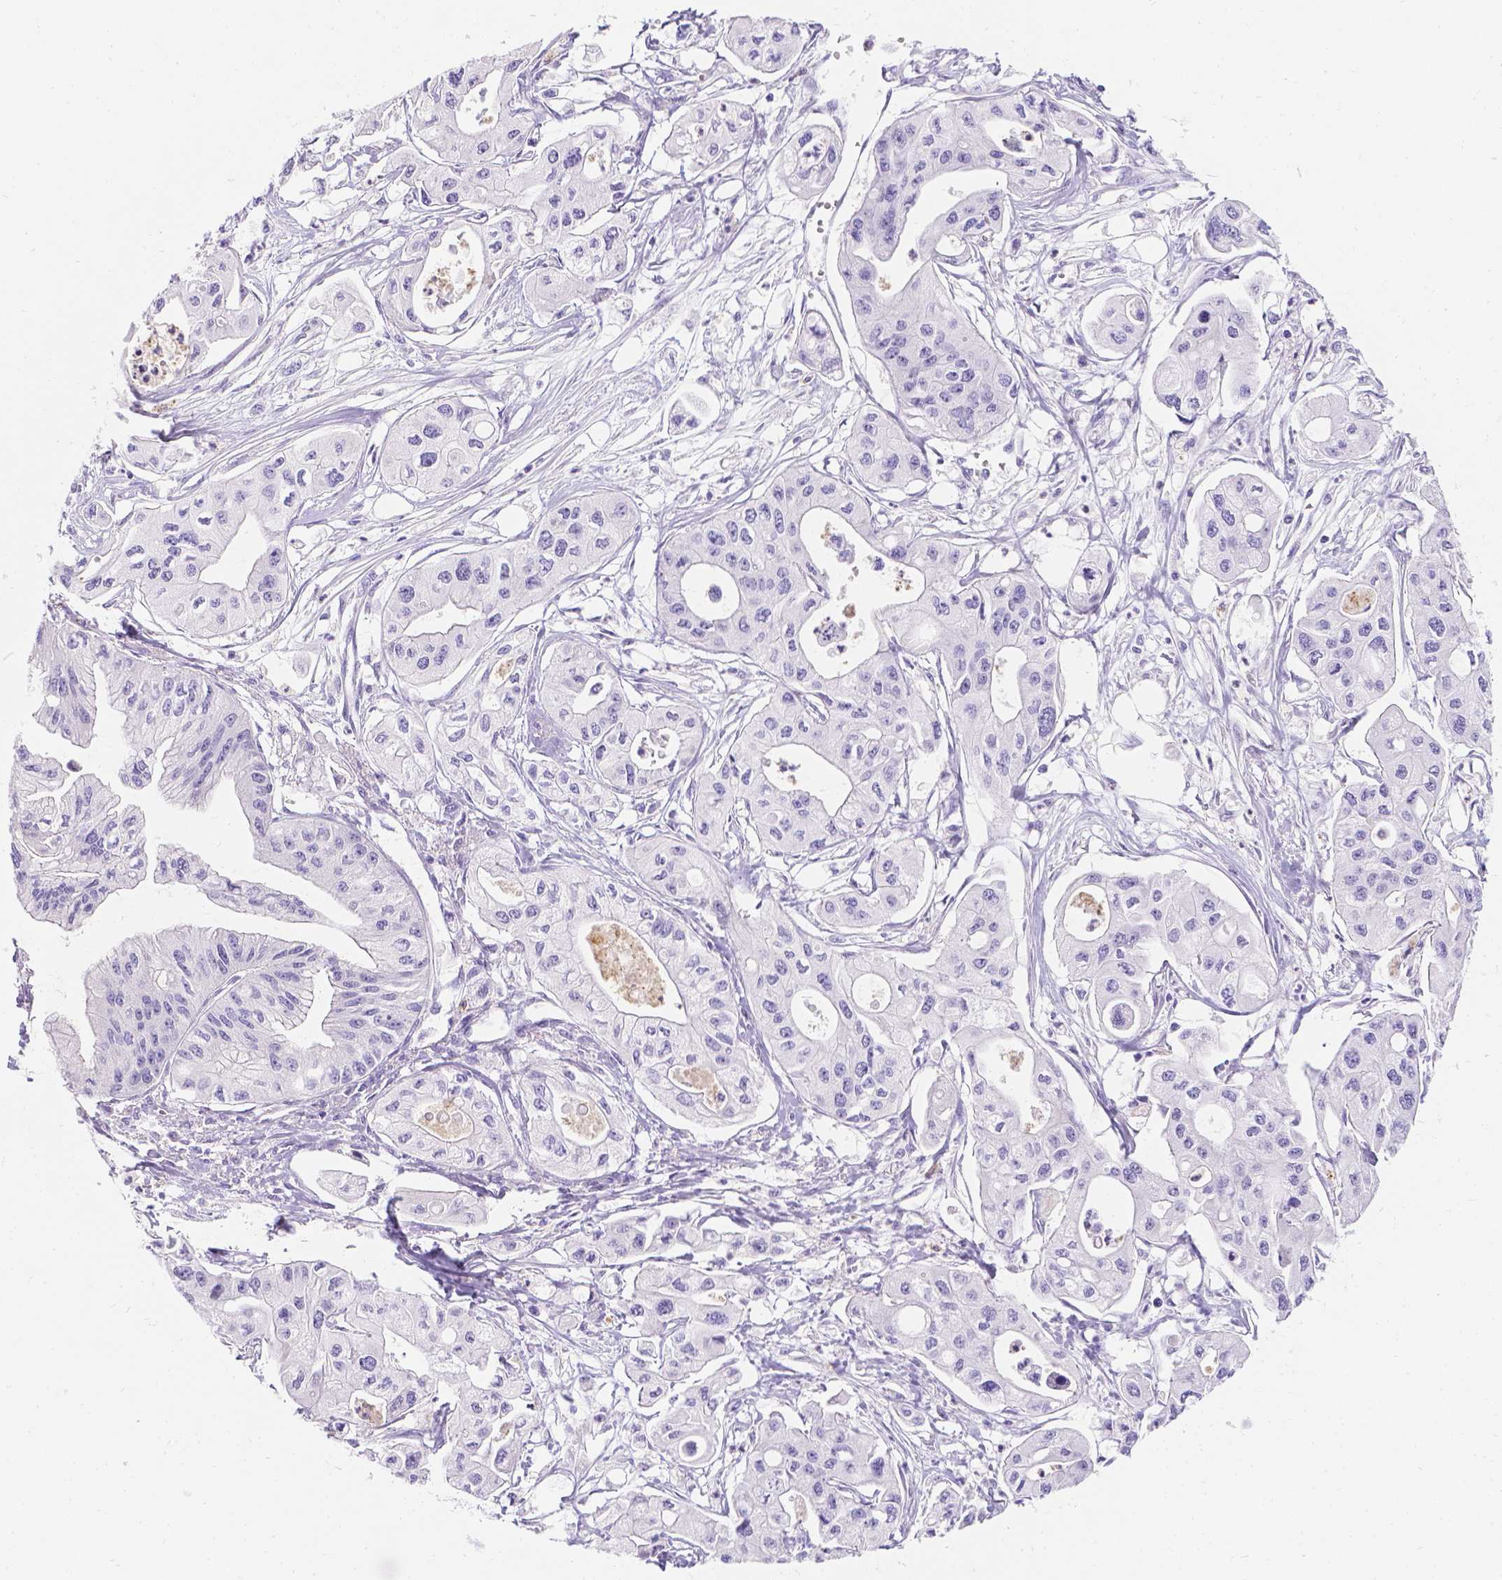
{"staining": {"intensity": "negative", "quantity": "none", "location": "none"}, "tissue": "pancreatic cancer", "cell_type": "Tumor cells", "image_type": "cancer", "snomed": [{"axis": "morphology", "description": "Adenocarcinoma, NOS"}, {"axis": "topography", "description": "Pancreas"}], "caption": "Tumor cells are negative for protein expression in human pancreatic adenocarcinoma.", "gene": "GNRHR", "patient": {"sex": "male", "age": 70}}